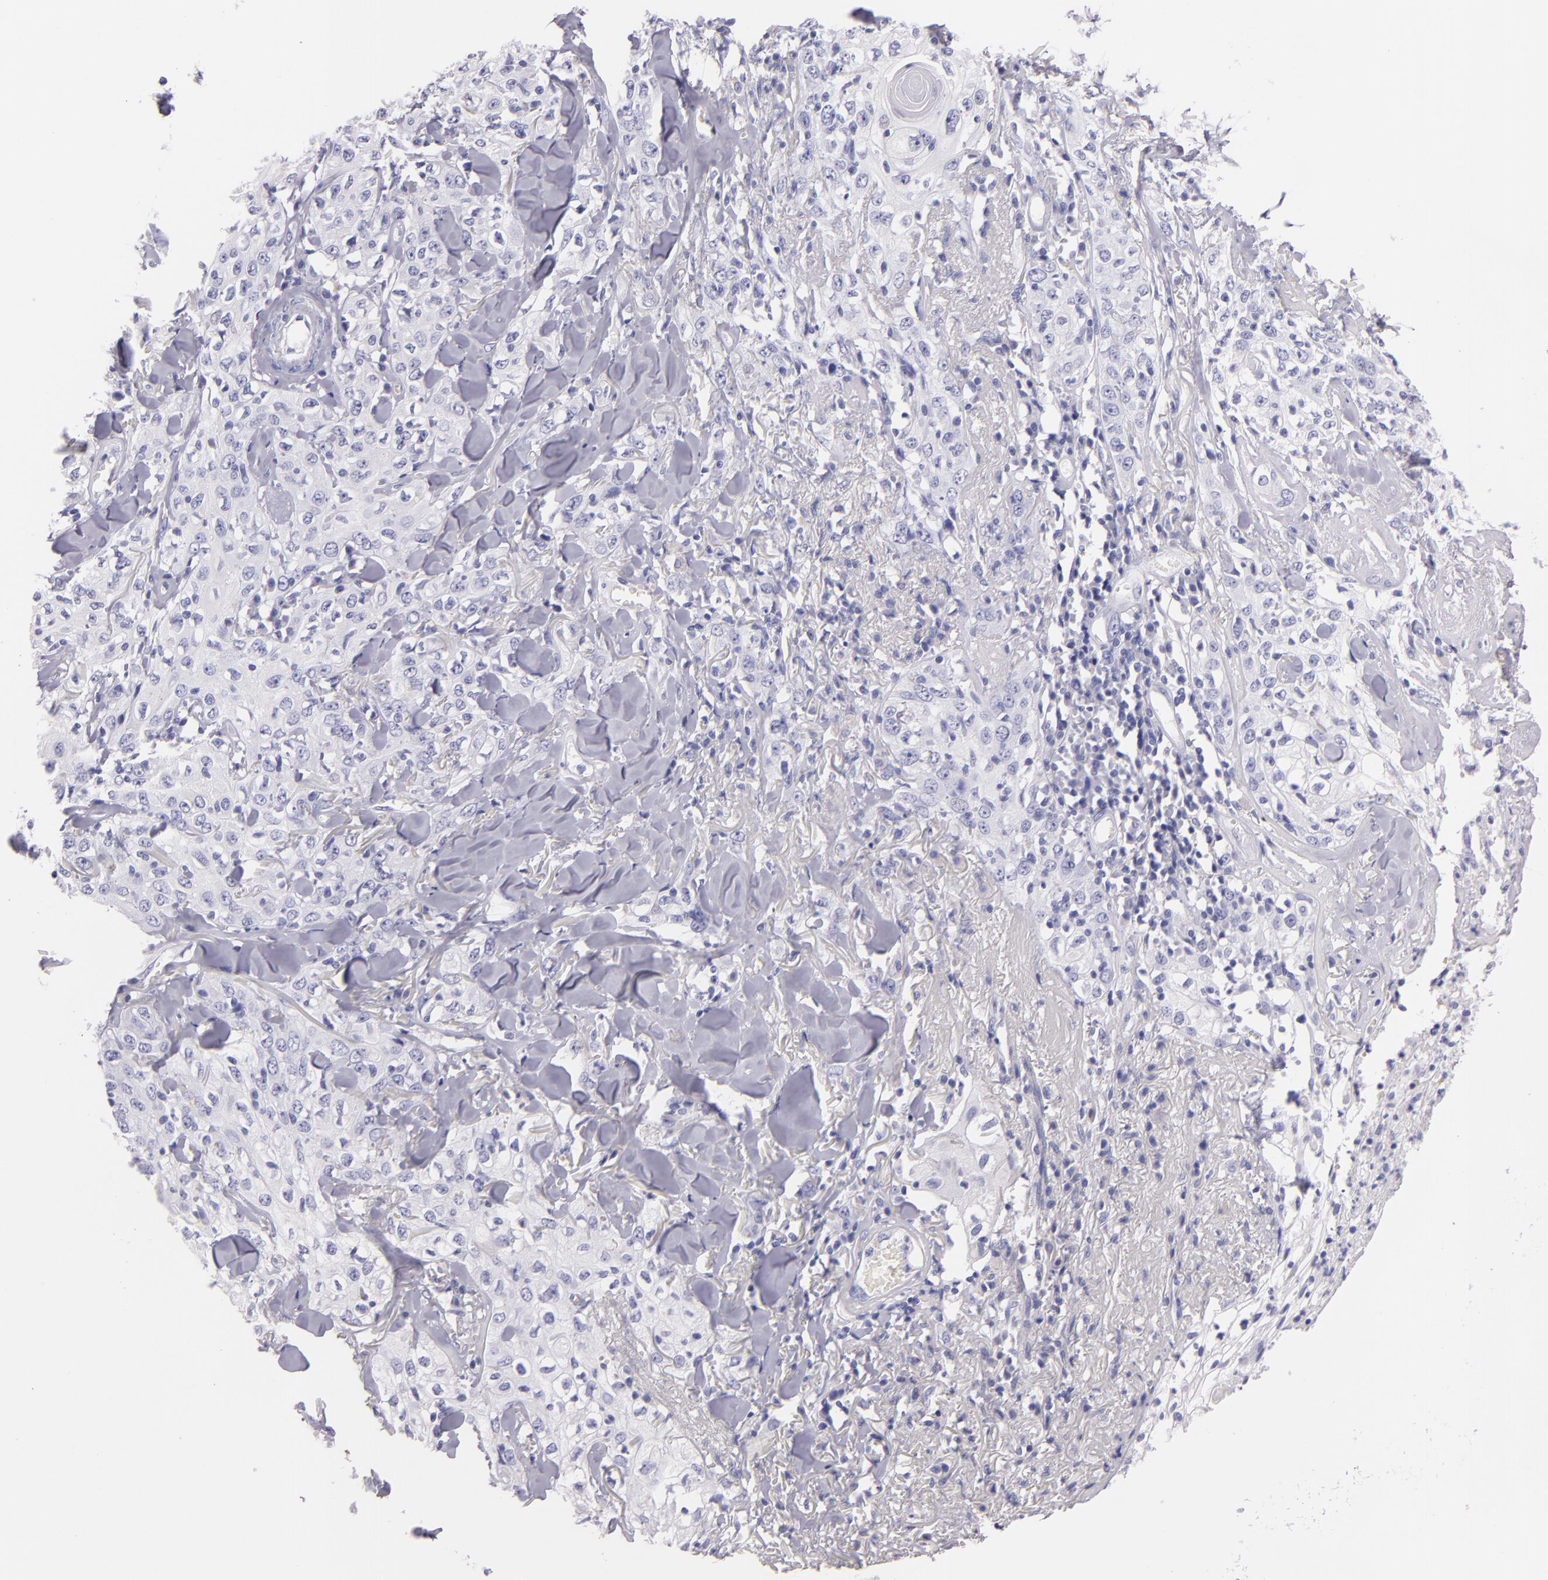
{"staining": {"intensity": "negative", "quantity": "none", "location": "none"}, "tissue": "skin cancer", "cell_type": "Tumor cells", "image_type": "cancer", "snomed": [{"axis": "morphology", "description": "Squamous cell carcinoma, NOS"}, {"axis": "topography", "description": "Skin"}], "caption": "Immunohistochemistry image of human skin cancer (squamous cell carcinoma) stained for a protein (brown), which exhibits no staining in tumor cells.", "gene": "MUC5AC", "patient": {"sex": "male", "age": 65}}